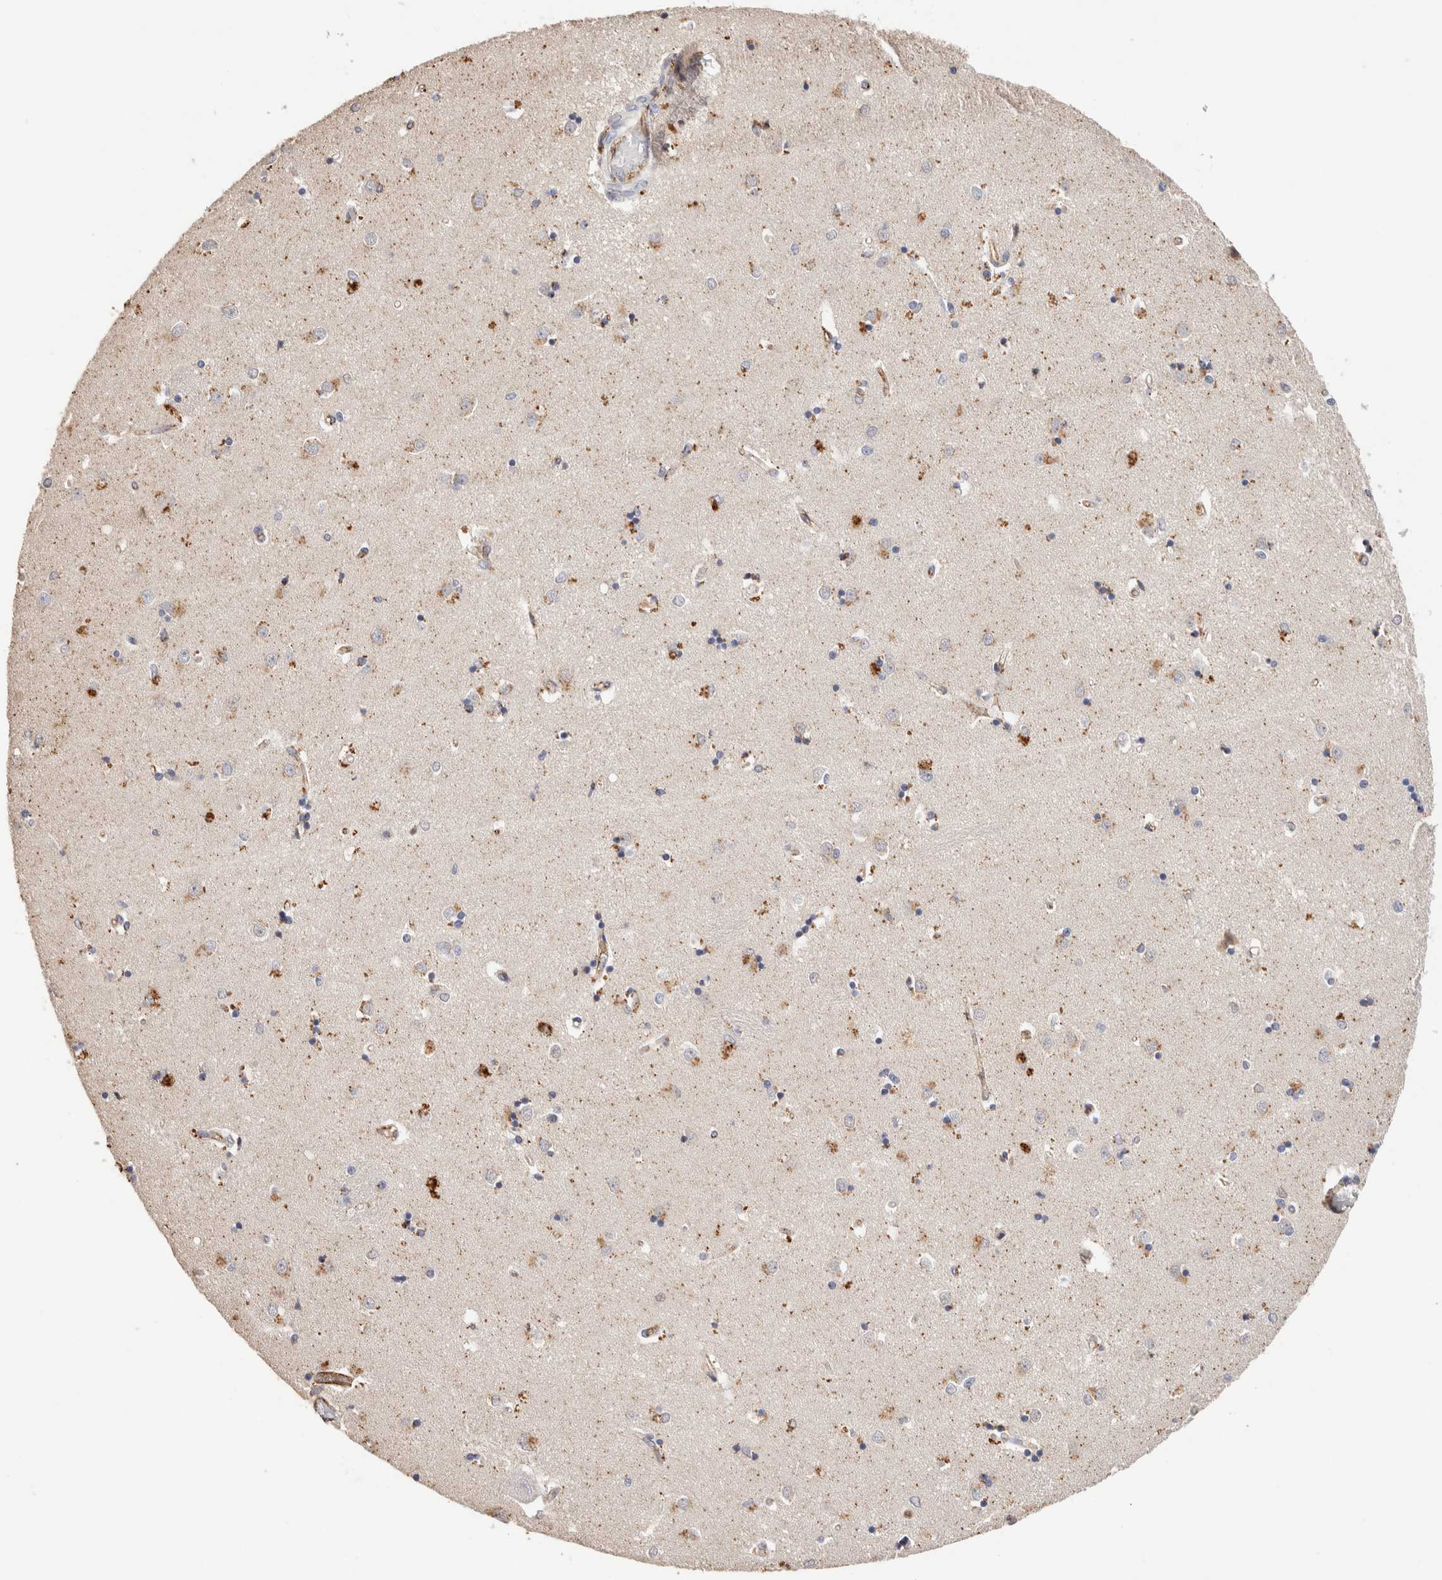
{"staining": {"intensity": "weak", "quantity": "<25%", "location": "cytoplasmic/membranous"}, "tissue": "caudate", "cell_type": "Glial cells", "image_type": "normal", "snomed": [{"axis": "morphology", "description": "Normal tissue, NOS"}, {"axis": "topography", "description": "Lateral ventricle wall"}], "caption": "Immunohistochemistry (IHC) image of unremarkable caudate stained for a protein (brown), which shows no positivity in glial cells.", "gene": "NSMAF", "patient": {"sex": "male", "age": 45}}